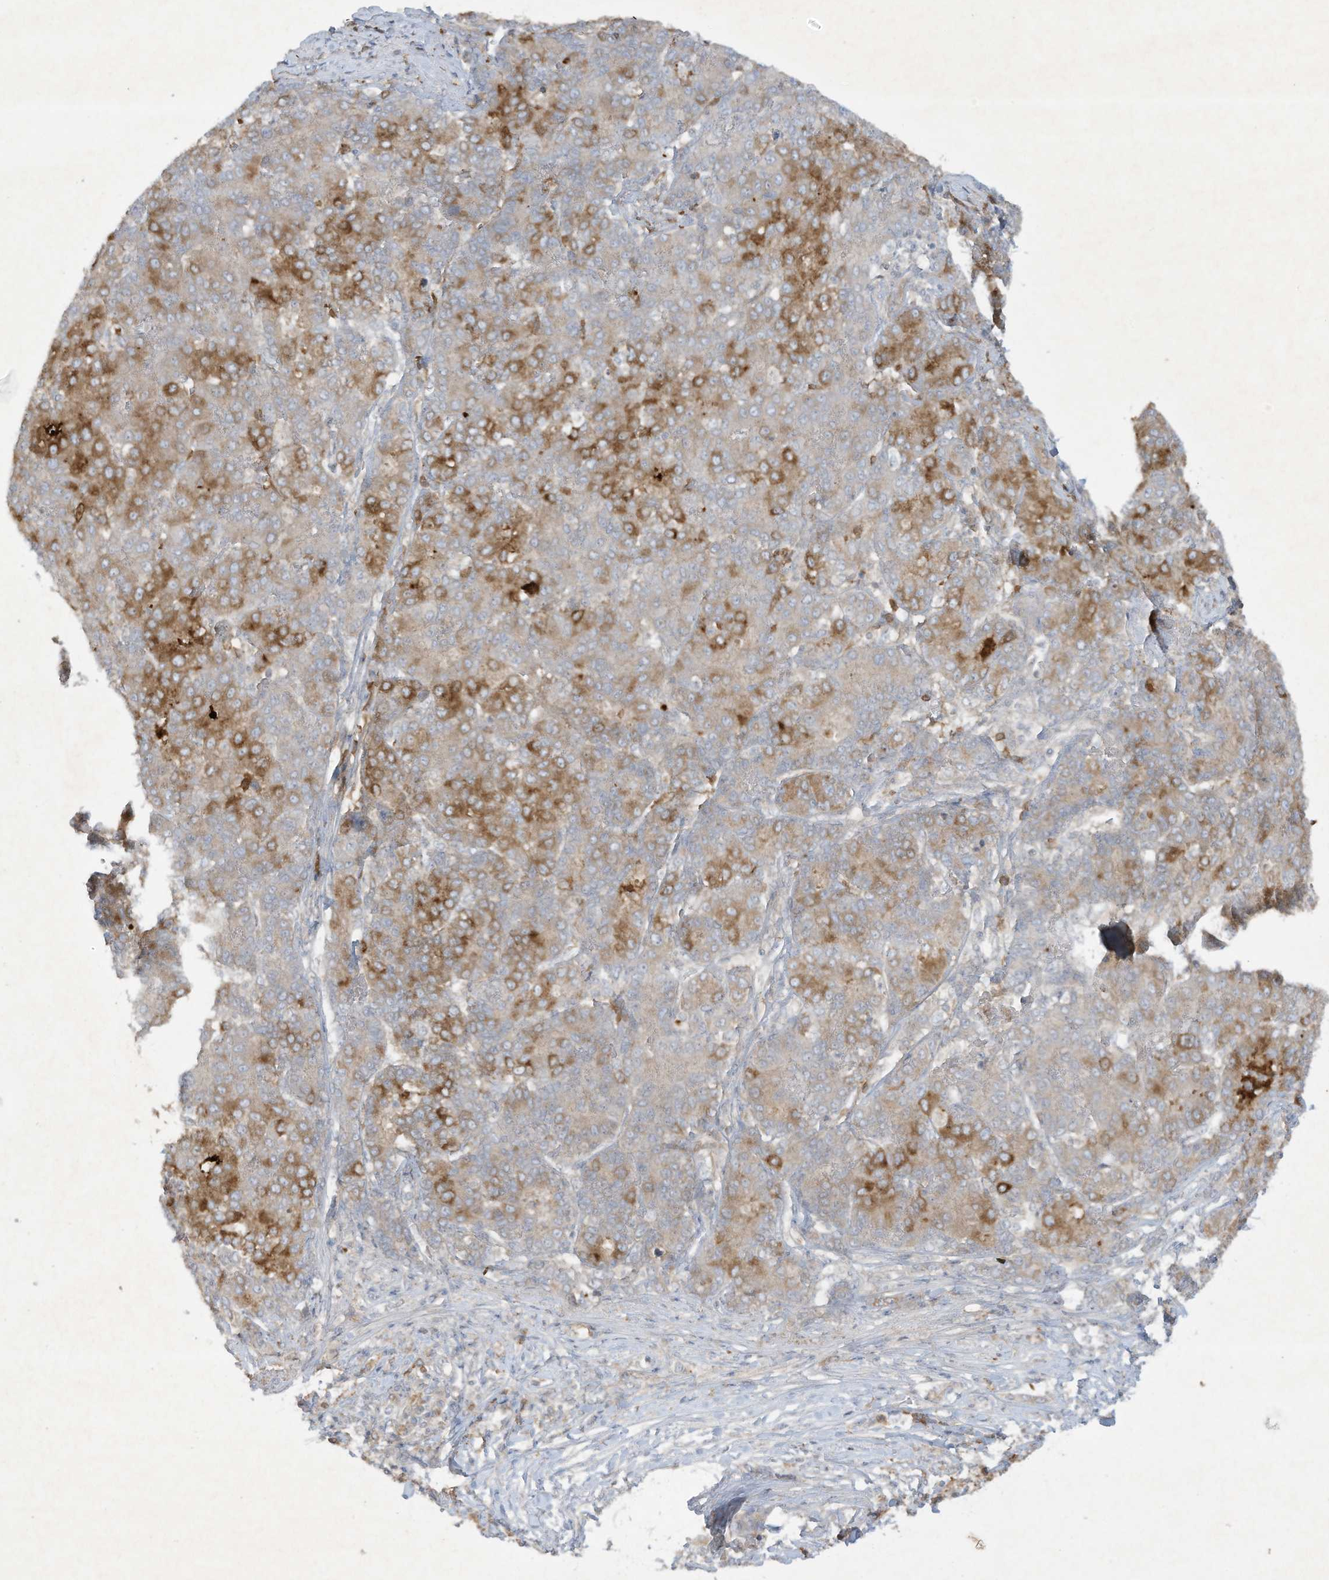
{"staining": {"intensity": "moderate", "quantity": "25%-75%", "location": "cytoplasmic/membranous"}, "tissue": "liver cancer", "cell_type": "Tumor cells", "image_type": "cancer", "snomed": [{"axis": "morphology", "description": "Carcinoma, Hepatocellular, NOS"}, {"axis": "topography", "description": "Liver"}], "caption": "Protein staining exhibits moderate cytoplasmic/membranous expression in about 25%-75% of tumor cells in hepatocellular carcinoma (liver). The staining was performed using DAB to visualize the protein expression in brown, while the nuclei were stained in blue with hematoxylin (Magnification: 20x).", "gene": "FETUB", "patient": {"sex": "male", "age": 65}}